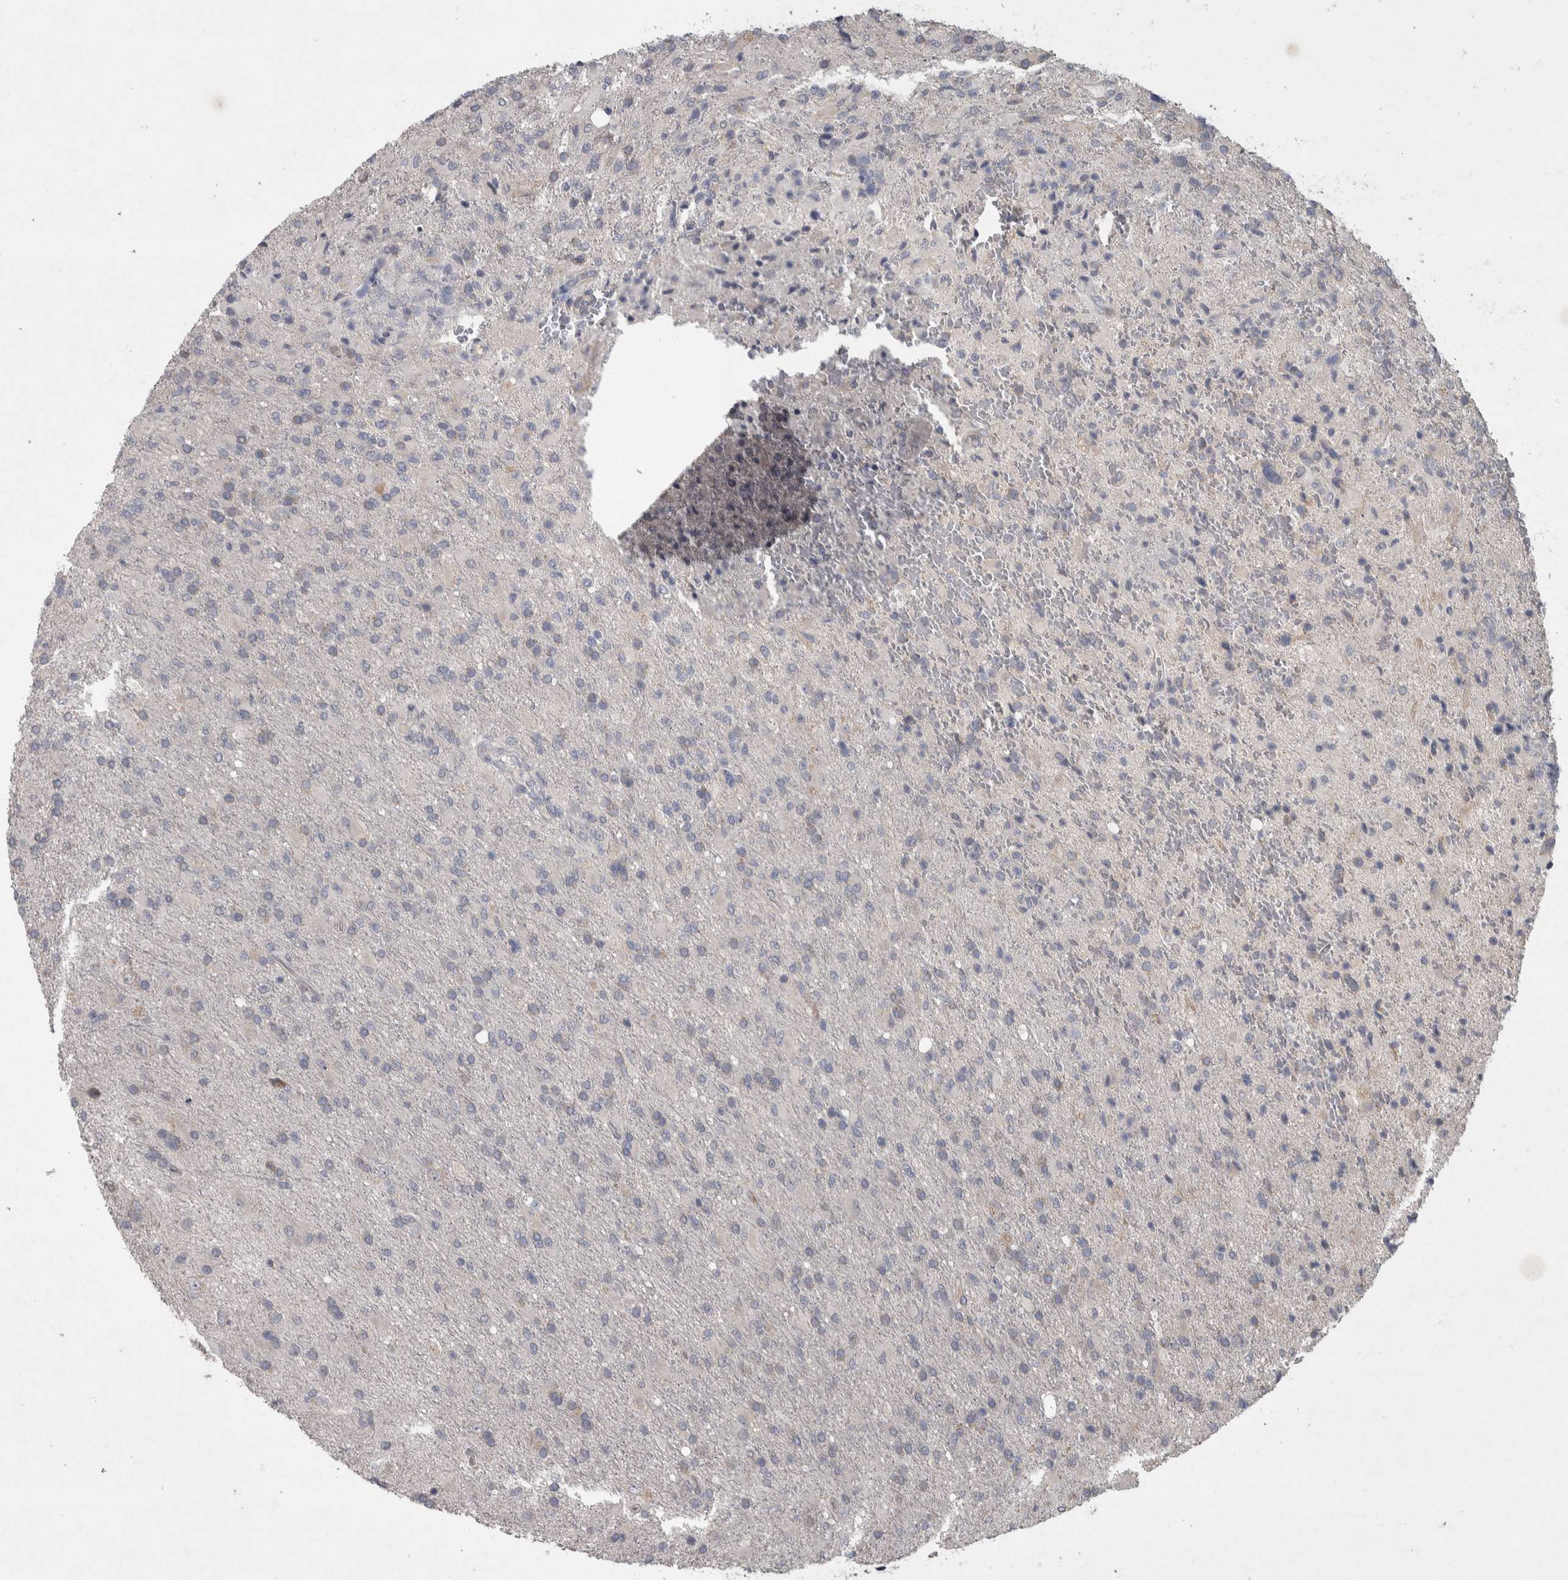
{"staining": {"intensity": "negative", "quantity": "none", "location": "none"}, "tissue": "glioma", "cell_type": "Tumor cells", "image_type": "cancer", "snomed": [{"axis": "morphology", "description": "Glioma, malignant, High grade"}, {"axis": "topography", "description": "Brain"}], "caption": "Immunohistochemistry (IHC) of high-grade glioma (malignant) demonstrates no expression in tumor cells.", "gene": "SRP68", "patient": {"sex": "male", "age": 71}}